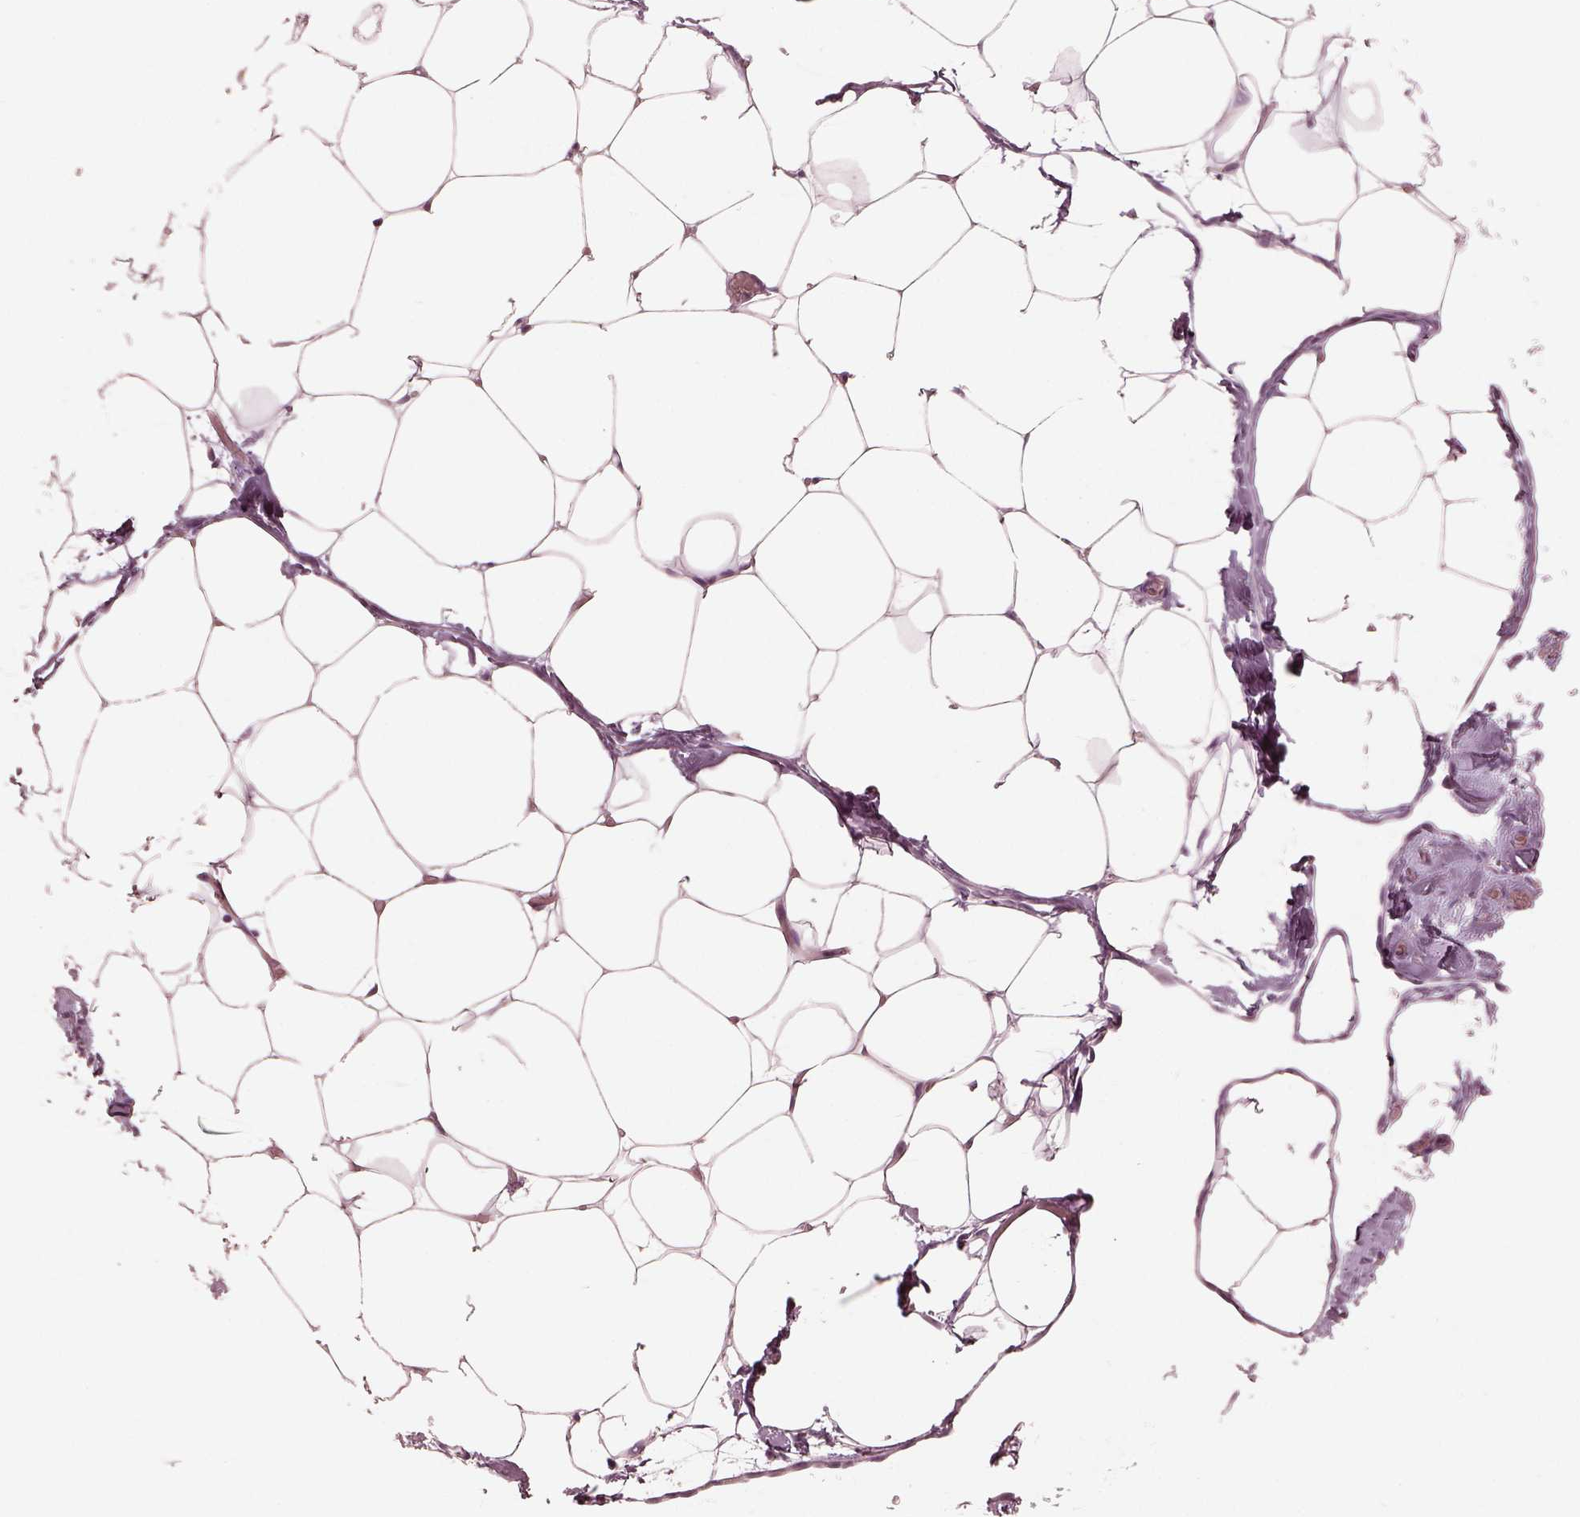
{"staining": {"intensity": "negative", "quantity": "none", "location": "none"}, "tissue": "adipose tissue", "cell_type": "Adipocytes", "image_type": "normal", "snomed": [{"axis": "morphology", "description": "Normal tissue, NOS"}, {"axis": "topography", "description": "Adipose tissue"}], "caption": "This is an IHC photomicrograph of benign human adipose tissue. There is no staining in adipocytes.", "gene": "RSPH9", "patient": {"sex": "male", "age": 57}}